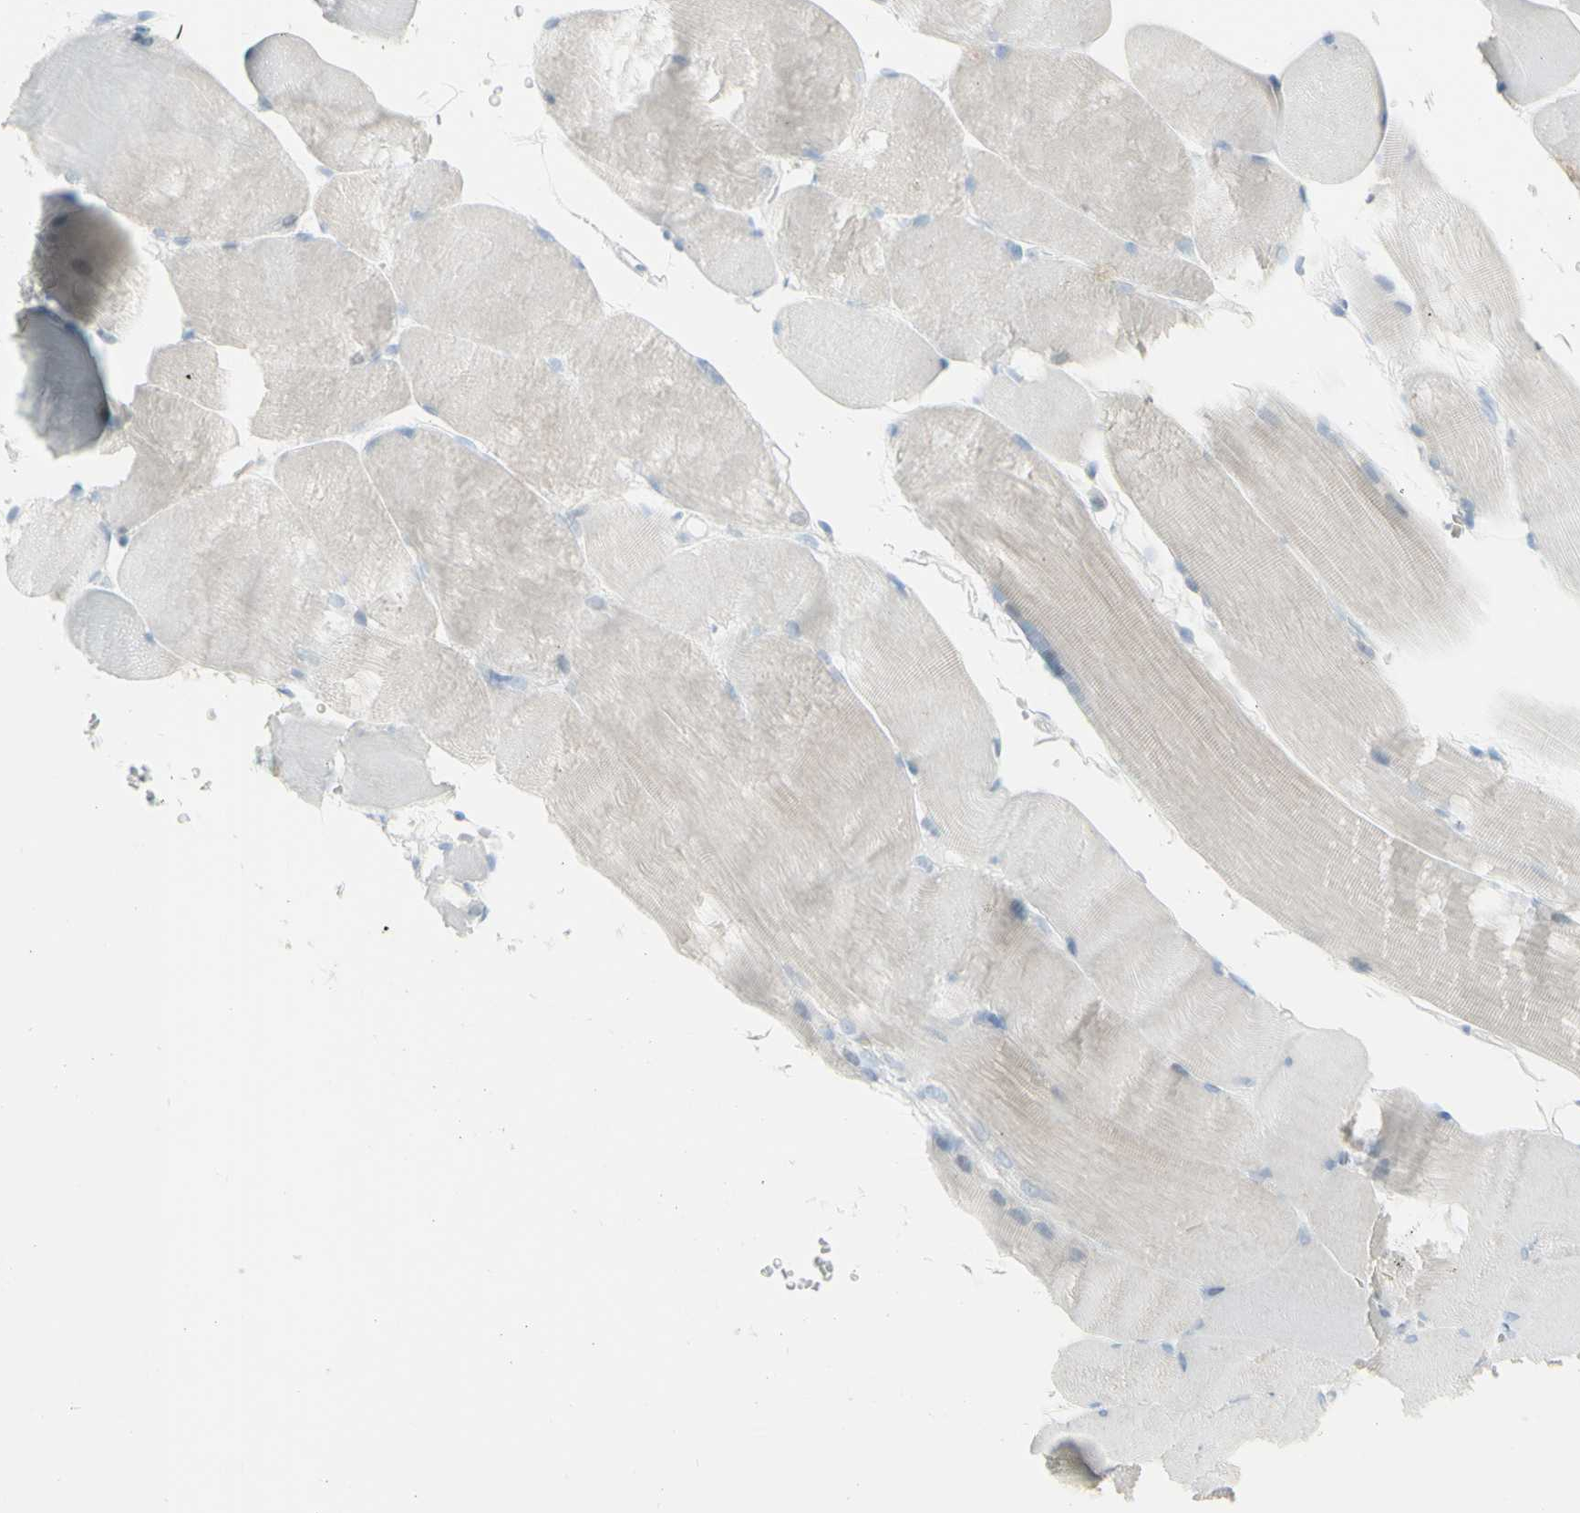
{"staining": {"intensity": "negative", "quantity": "none", "location": "none"}, "tissue": "skeletal muscle", "cell_type": "Myocytes", "image_type": "normal", "snomed": [{"axis": "morphology", "description": "Normal tissue, NOS"}, {"axis": "topography", "description": "Skin"}, {"axis": "topography", "description": "Skeletal muscle"}], "caption": "Myocytes show no significant protein staining in normal skeletal muscle. (IHC, brightfield microscopy, high magnification).", "gene": "NRG1", "patient": {"sex": "male", "age": 83}}